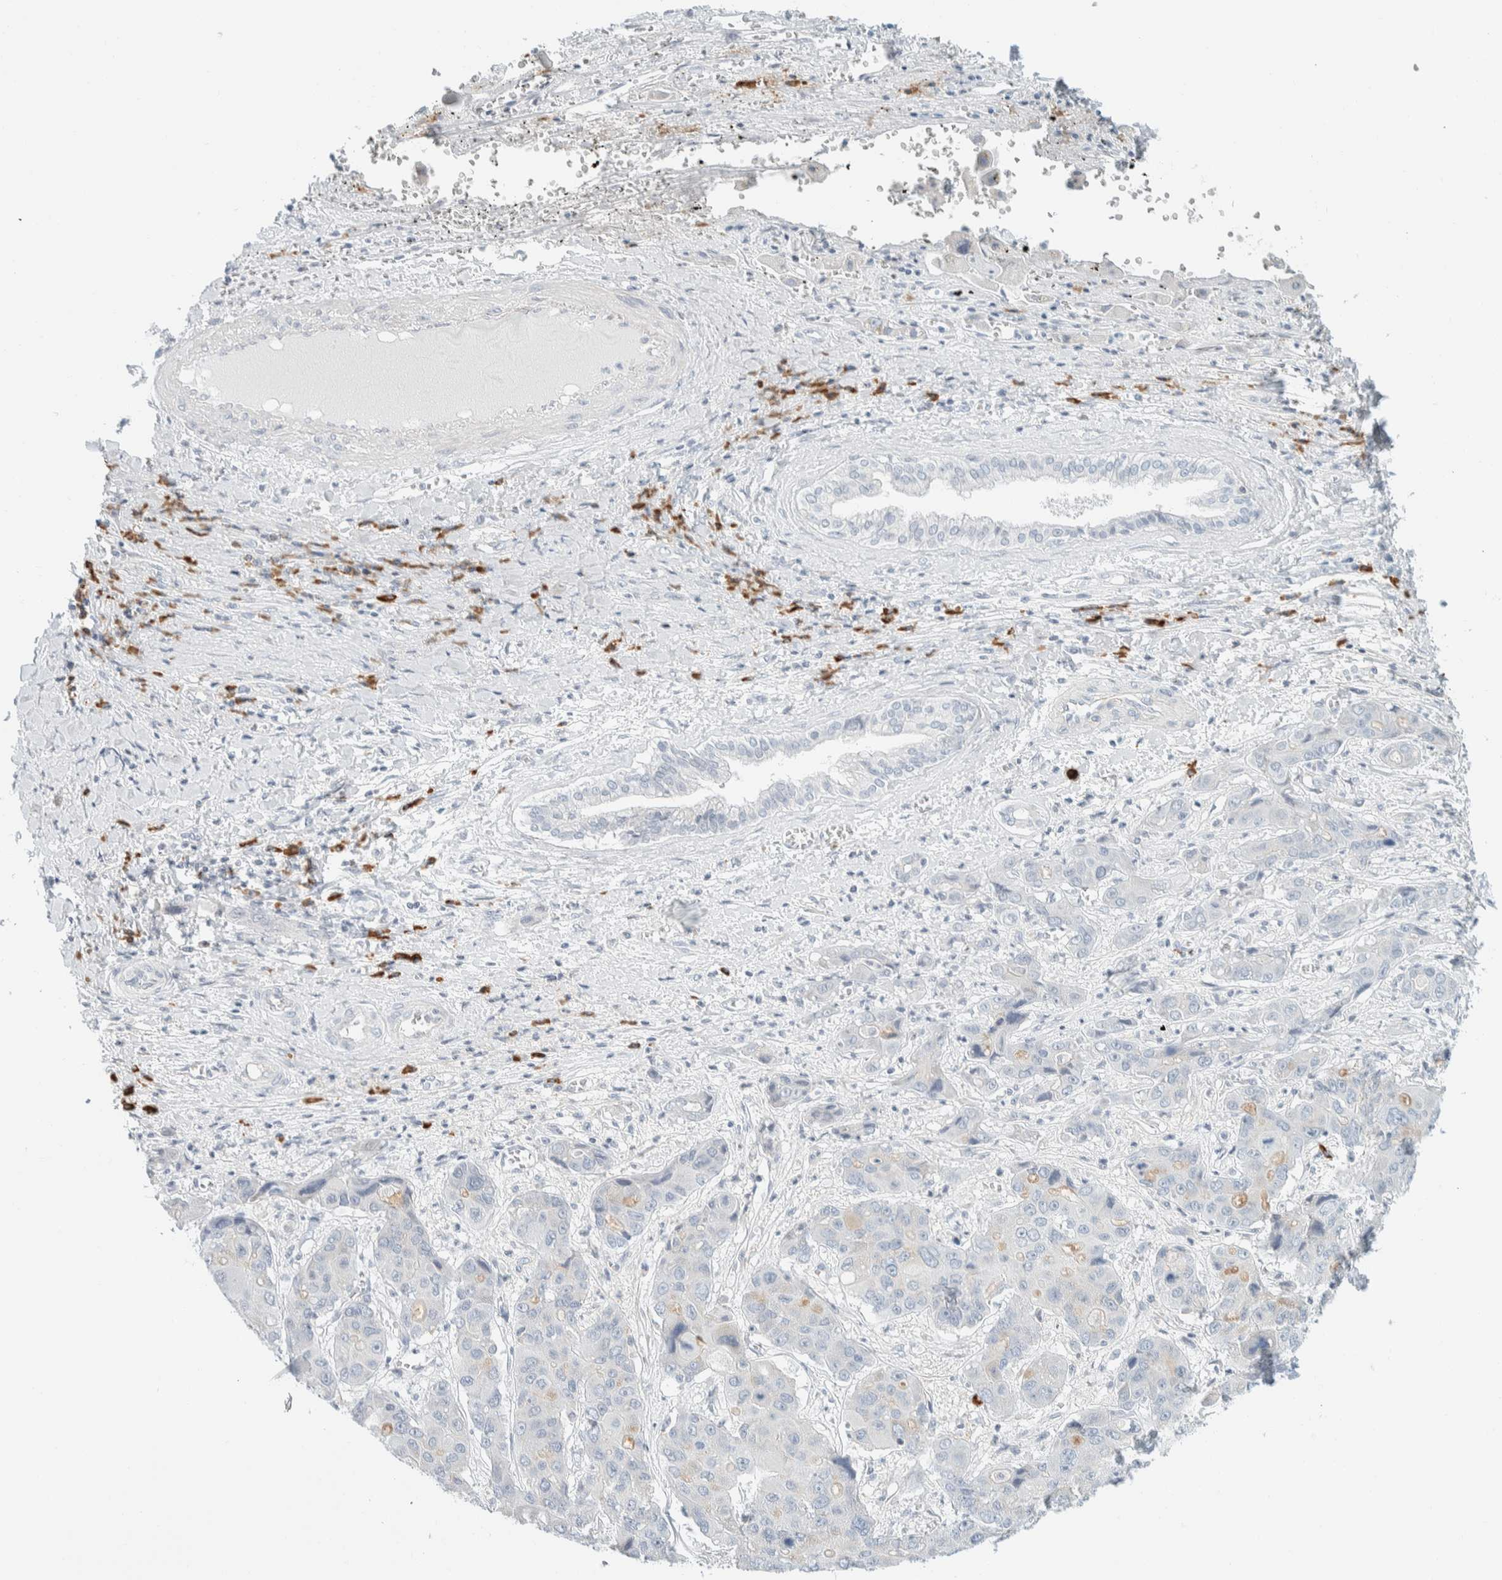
{"staining": {"intensity": "negative", "quantity": "none", "location": "none"}, "tissue": "liver cancer", "cell_type": "Tumor cells", "image_type": "cancer", "snomed": [{"axis": "morphology", "description": "Cholangiocarcinoma"}, {"axis": "topography", "description": "Liver"}], "caption": "IHC of cholangiocarcinoma (liver) displays no positivity in tumor cells. (IHC, brightfield microscopy, high magnification).", "gene": "ARHGAP27", "patient": {"sex": "male", "age": 67}}